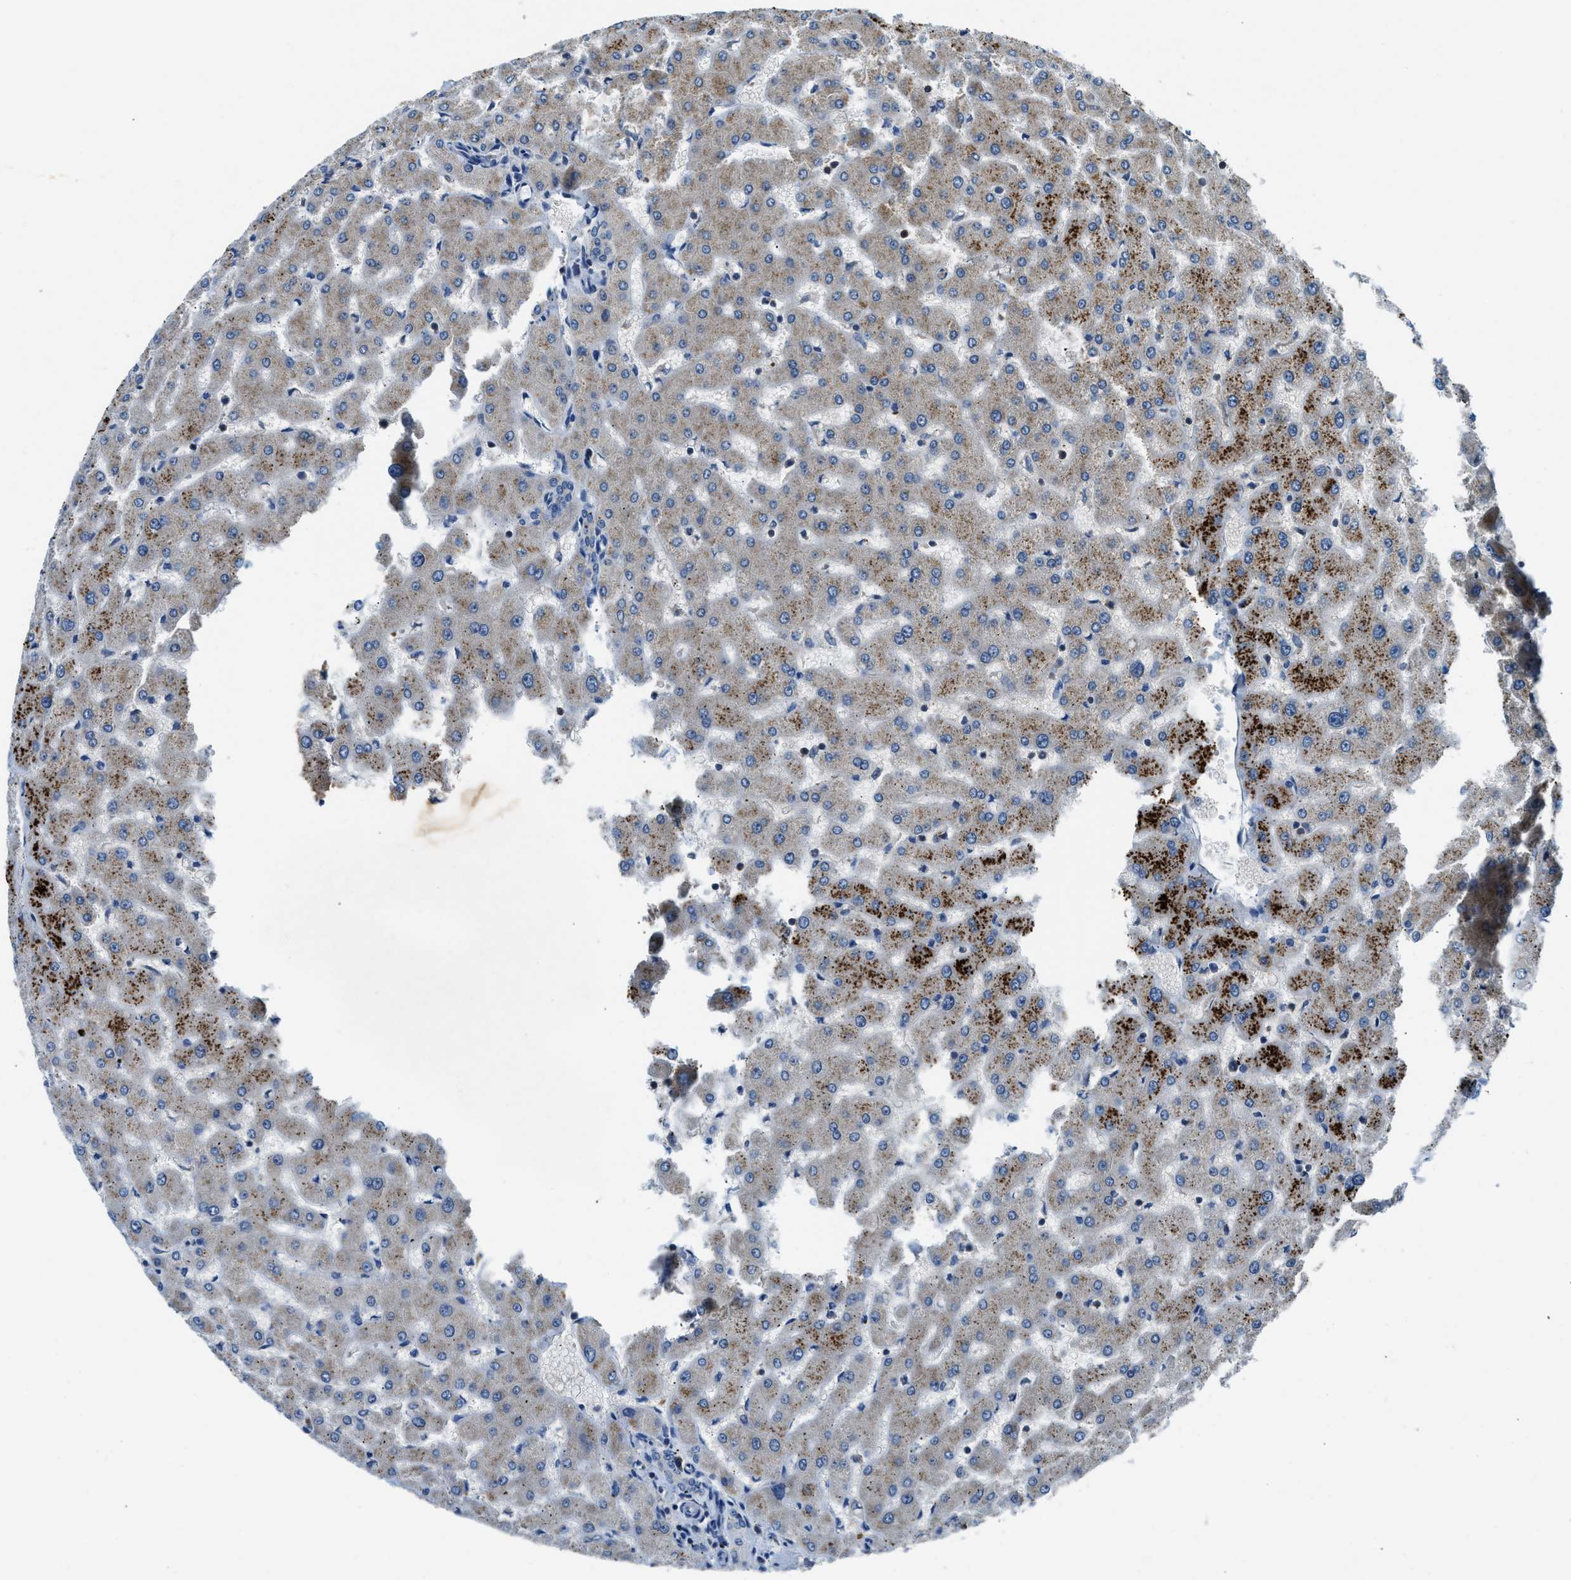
{"staining": {"intensity": "negative", "quantity": "none", "location": "none"}, "tissue": "liver", "cell_type": "Cholangiocytes", "image_type": "normal", "snomed": [{"axis": "morphology", "description": "Normal tissue, NOS"}, {"axis": "topography", "description": "Liver"}], "caption": "Photomicrograph shows no protein expression in cholangiocytes of unremarkable liver. (DAB (3,3'-diaminobenzidine) immunohistochemistry with hematoxylin counter stain).", "gene": "PAFAH2", "patient": {"sex": "female", "age": 63}}